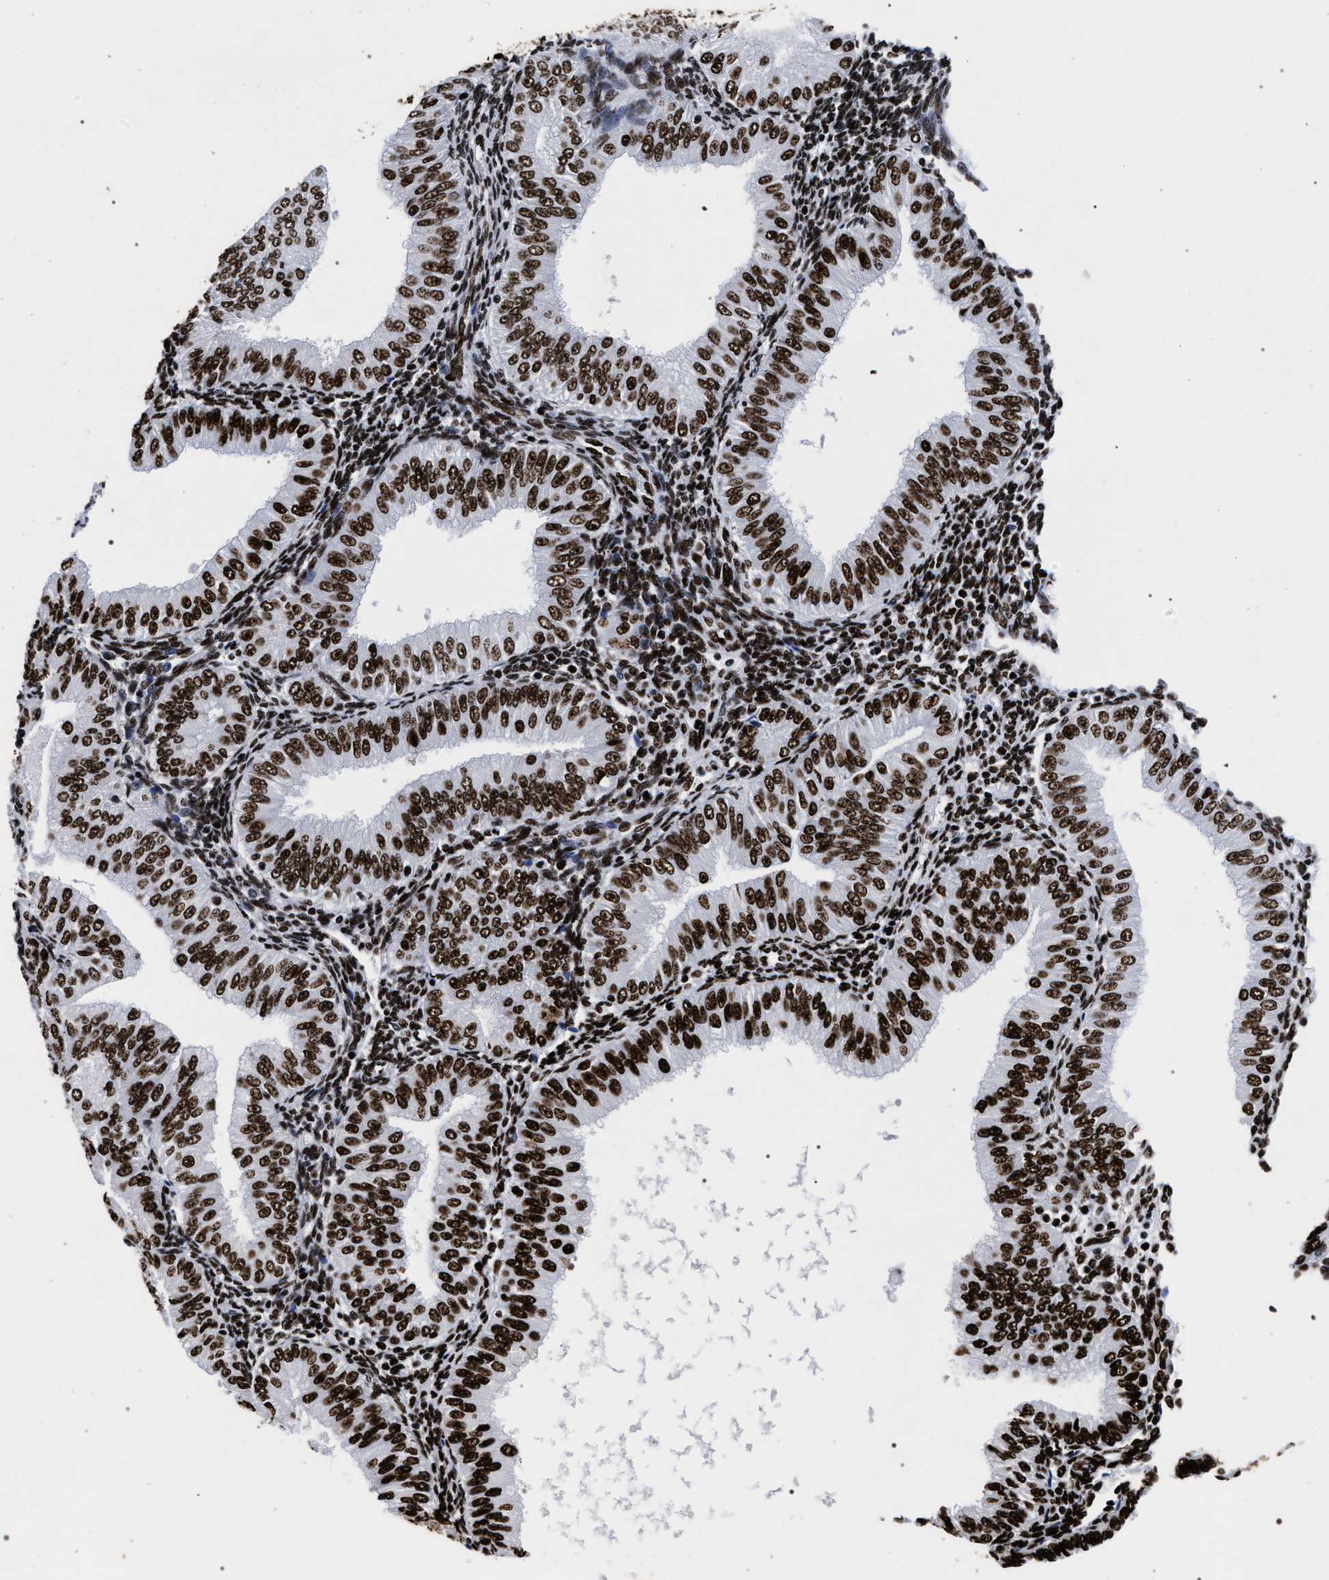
{"staining": {"intensity": "strong", "quantity": ">75%", "location": "nuclear"}, "tissue": "endometrial cancer", "cell_type": "Tumor cells", "image_type": "cancer", "snomed": [{"axis": "morphology", "description": "Normal tissue, NOS"}, {"axis": "morphology", "description": "Adenocarcinoma, NOS"}, {"axis": "topography", "description": "Endometrium"}], "caption": "Immunohistochemistry (IHC) (DAB) staining of endometrial adenocarcinoma exhibits strong nuclear protein expression in approximately >75% of tumor cells. (brown staining indicates protein expression, while blue staining denotes nuclei).", "gene": "HNRNPA1", "patient": {"sex": "female", "age": 53}}